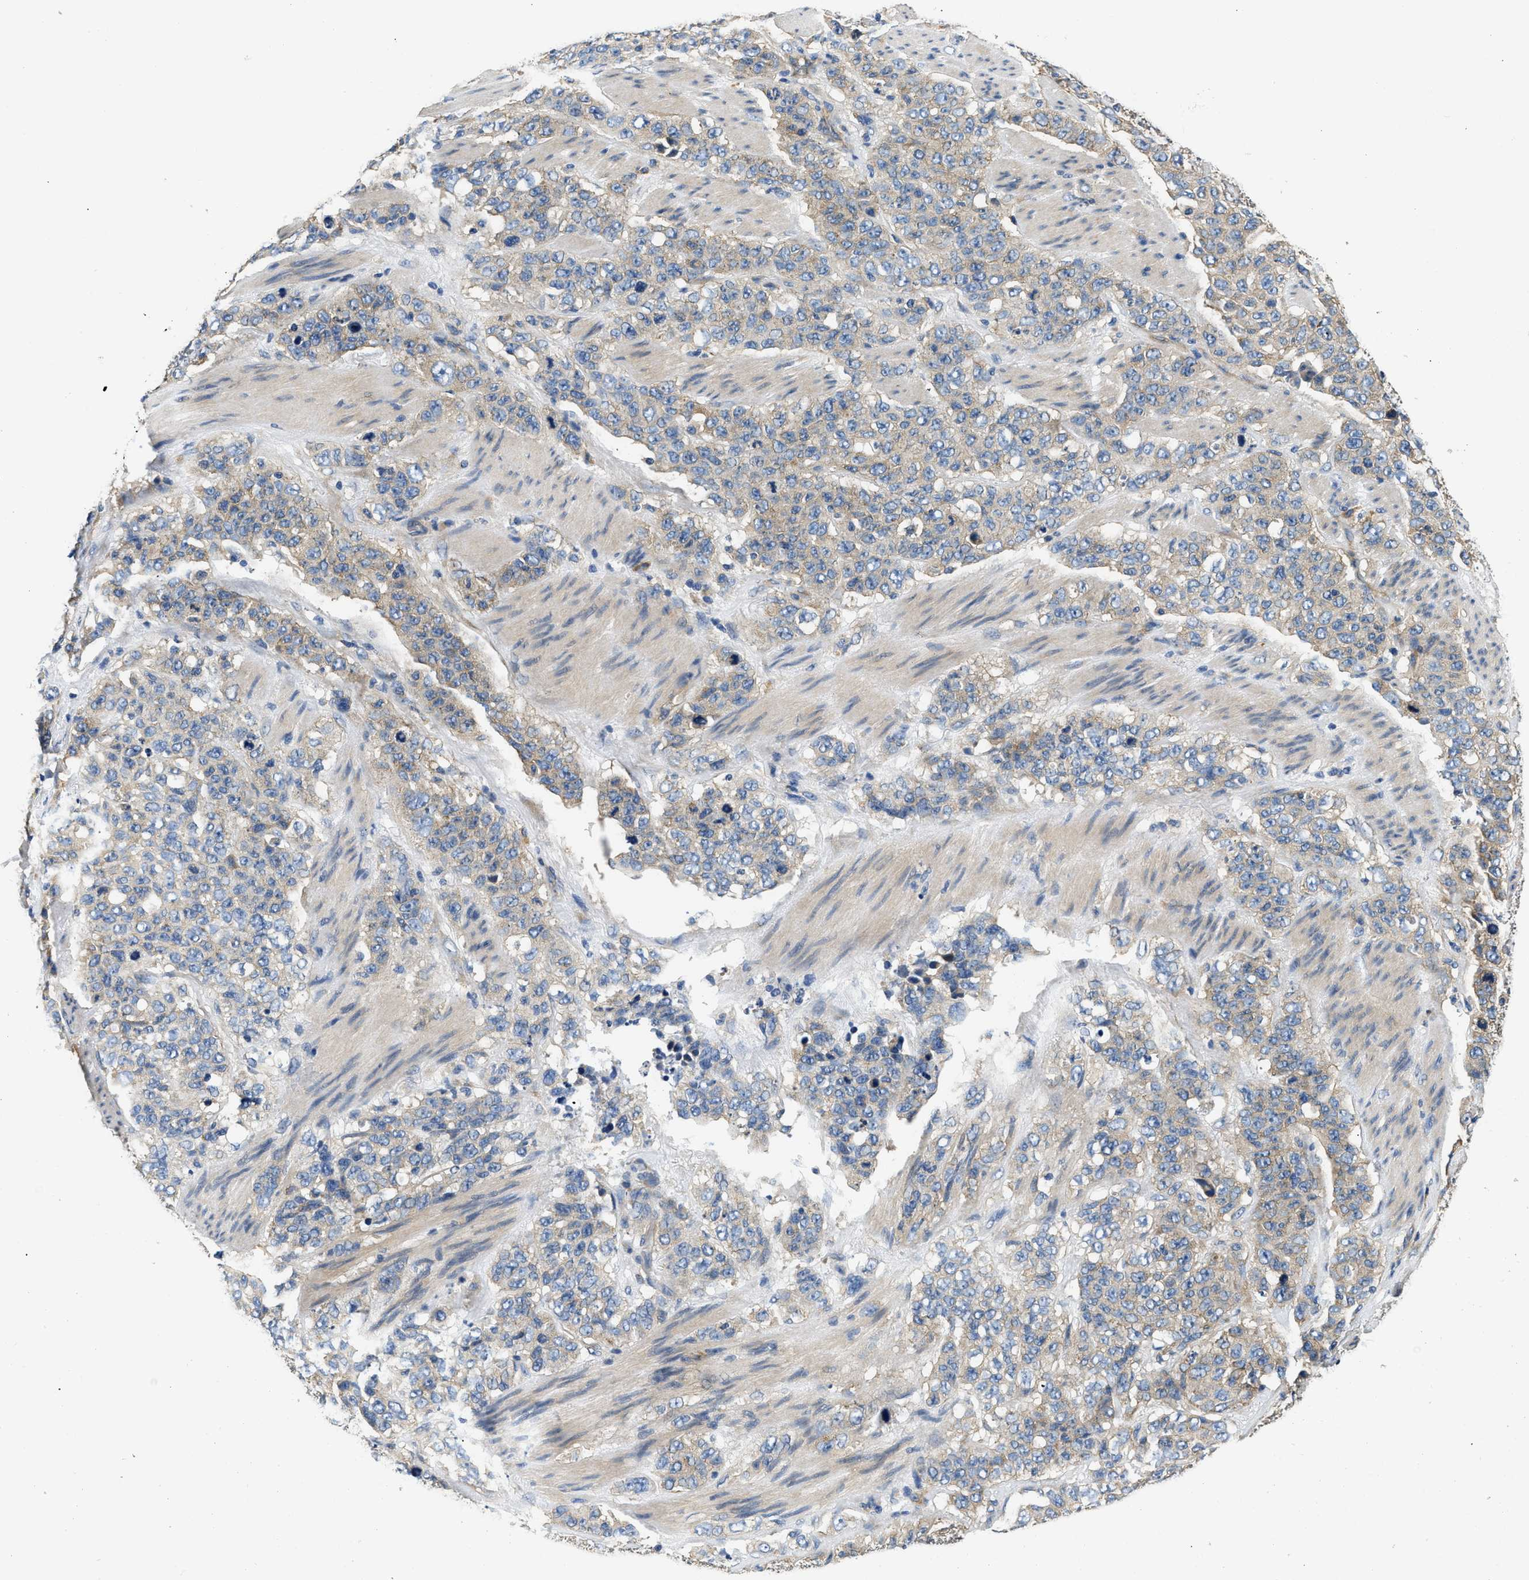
{"staining": {"intensity": "weak", "quantity": ">75%", "location": "cytoplasmic/membranous"}, "tissue": "stomach cancer", "cell_type": "Tumor cells", "image_type": "cancer", "snomed": [{"axis": "morphology", "description": "Adenocarcinoma, NOS"}, {"axis": "topography", "description": "Stomach"}], "caption": "Immunohistochemical staining of stomach cancer (adenocarcinoma) demonstrates low levels of weak cytoplasmic/membranous staining in approximately >75% of tumor cells.", "gene": "CSDE1", "patient": {"sex": "male", "age": 48}}